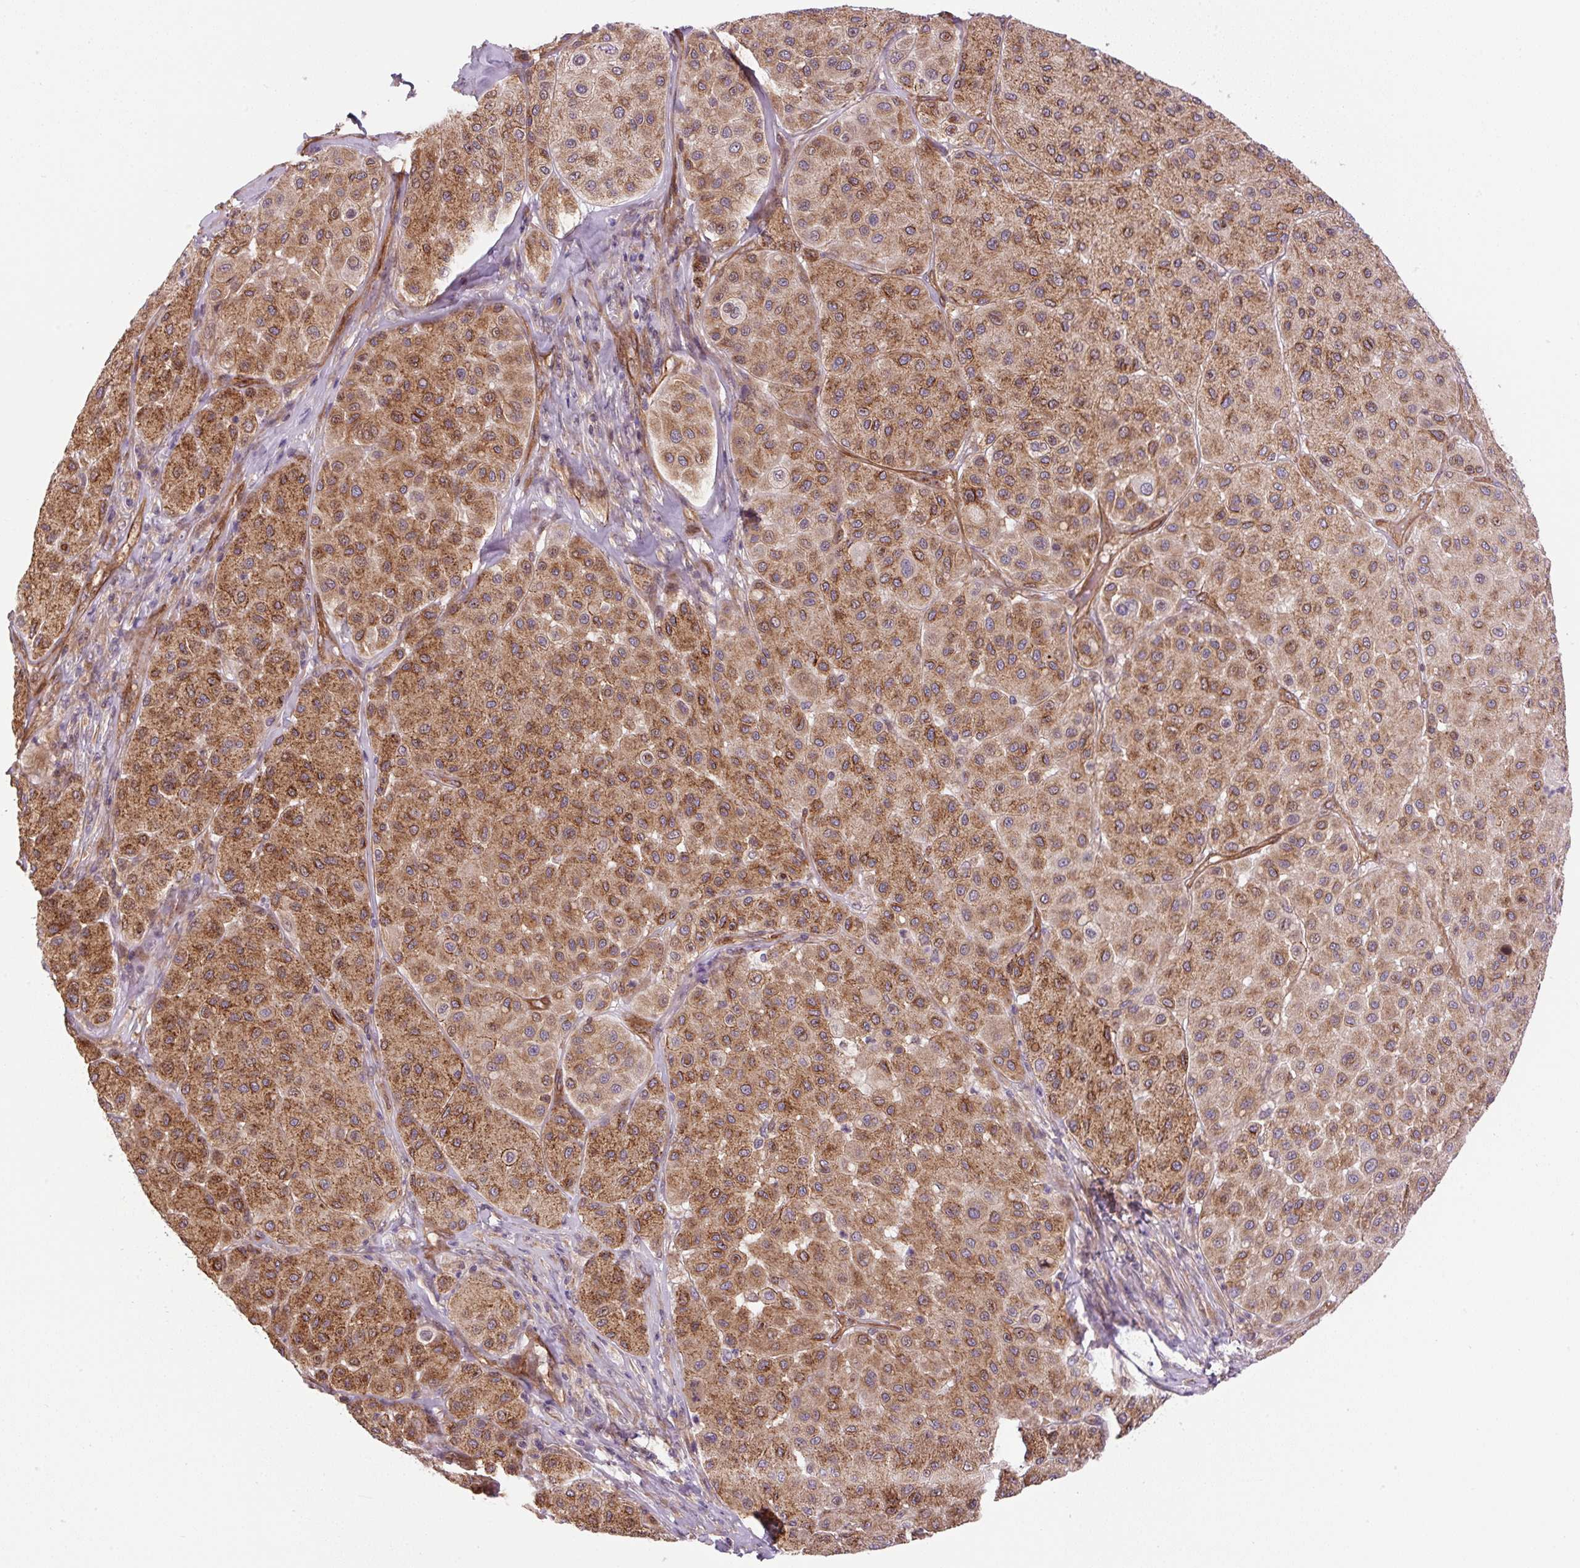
{"staining": {"intensity": "moderate", "quantity": ">75%", "location": "cytoplasmic/membranous"}, "tissue": "melanoma", "cell_type": "Tumor cells", "image_type": "cancer", "snomed": [{"axis": "morphology", "description": "Malignant melanoma, Metastatic site"}, {"axis": "topography", "description": "Smooth muscle"}], "caption": "Human melanoma stained for a protein (brown) displays moderate cytoplasmic/membranous positive expression in about >75% of tumor cells.", "gene": "SEPTIN10", "patient": {"sex": "male", "age": 41}}